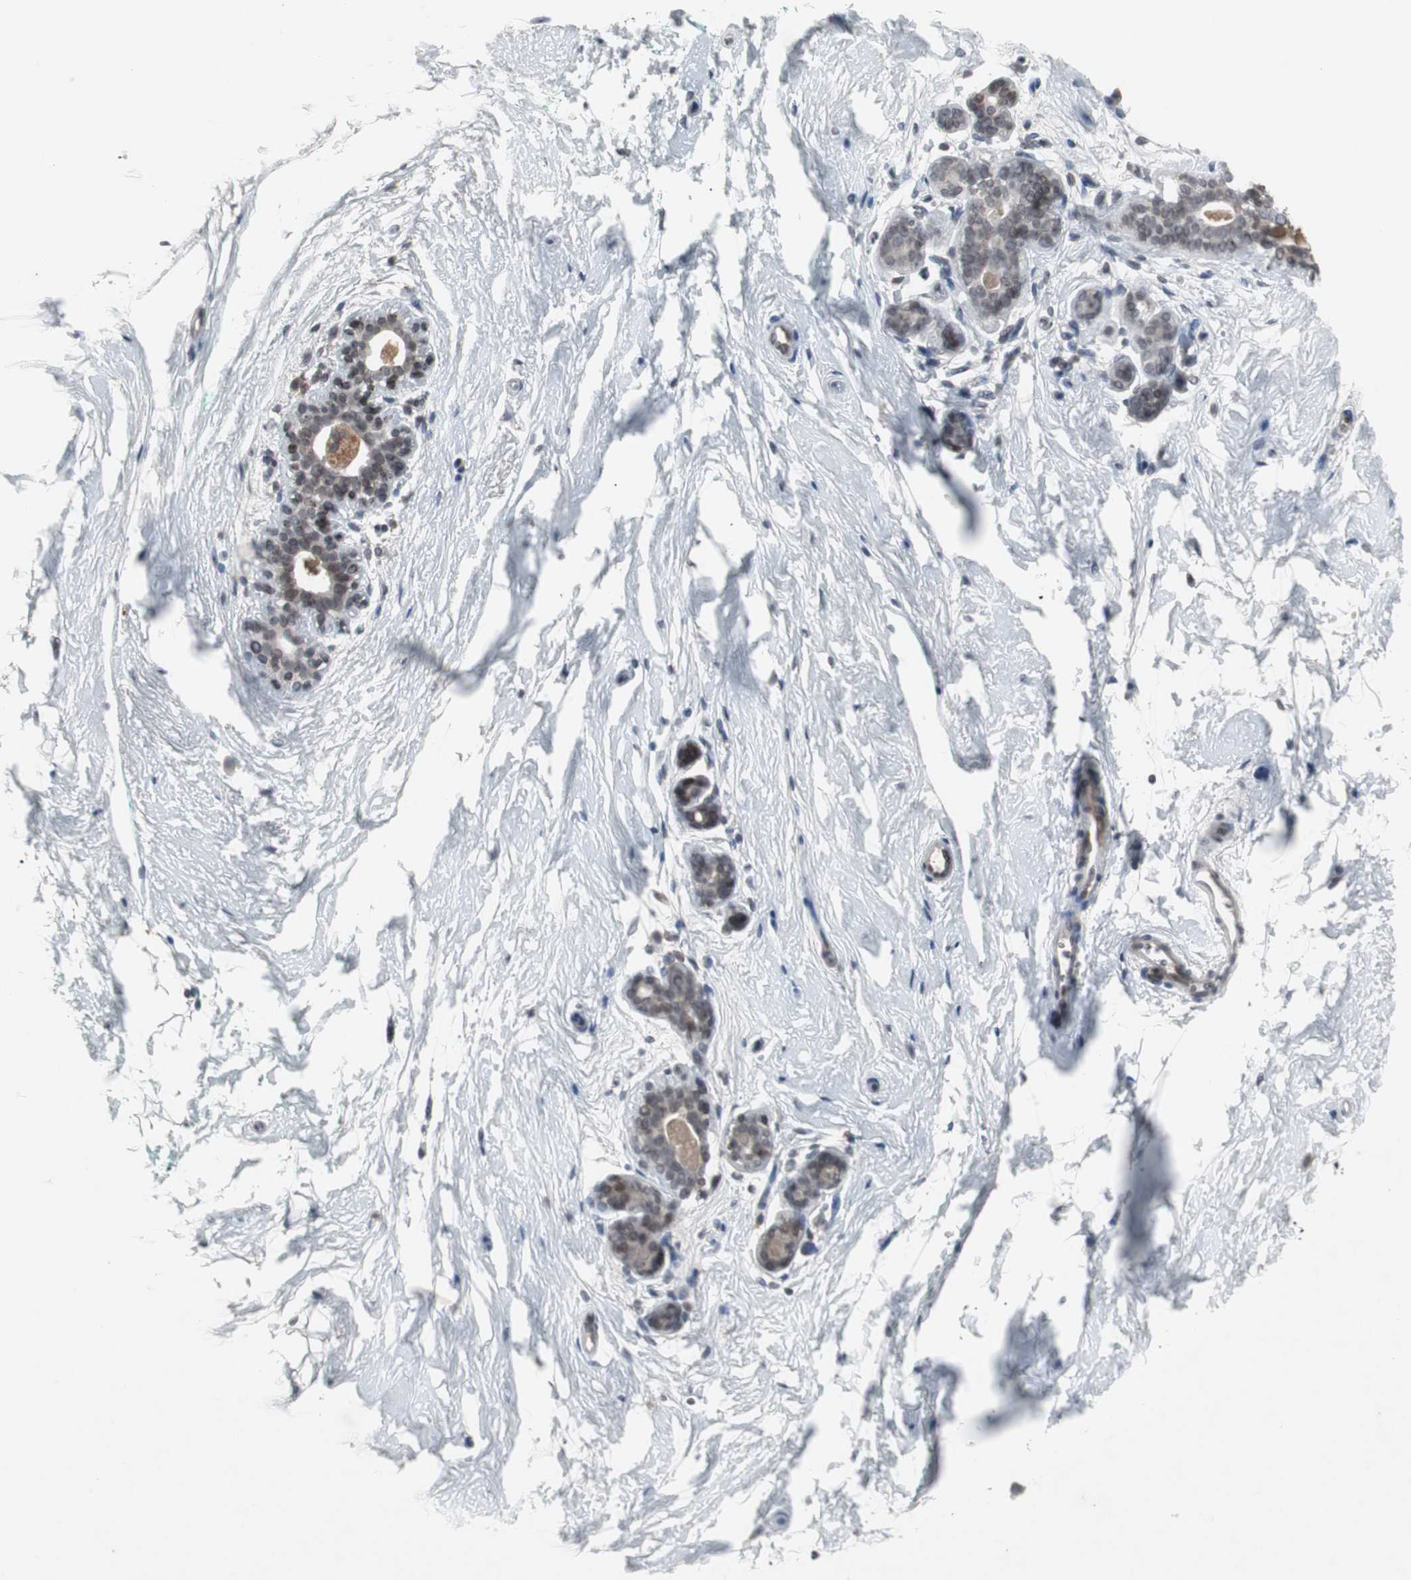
{"staining": {"intensity": "negative", "quantity": "none", "location": "none"}, "tissue": "breast", "cell_type": "Adipocytes", "image_type": "normal", "snomed": [{"axis": "morphology", "description": "Normal tissue, NOS"}, {"axis": "topography", "description": "Breast"}], "caption": "Immunohistochemical staining of unremarkable human breast shows no significant staining in adipocytes.", "gene": "ZNF396", "patient": {"sex": "female", "age": 52}}